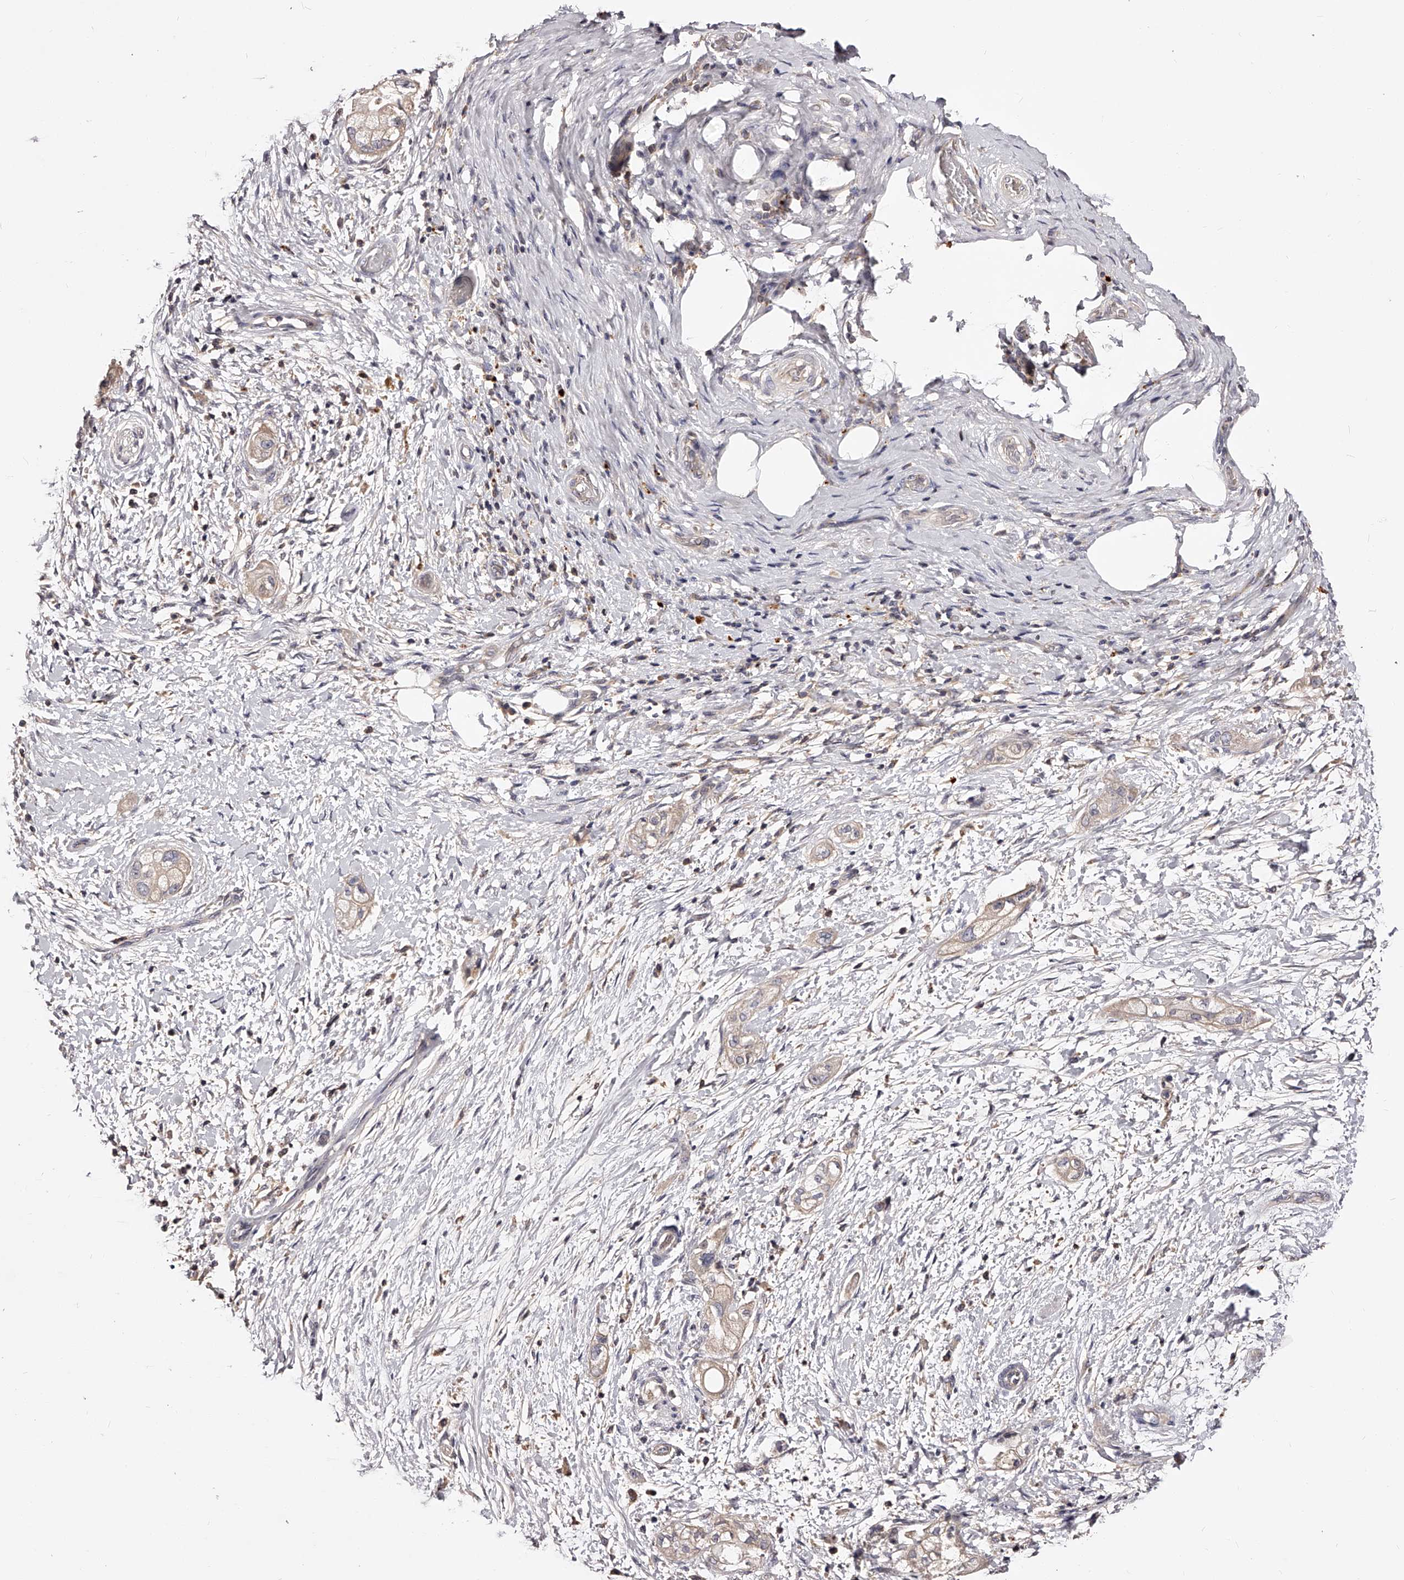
{"staining": {"intensity": "negative", "quantity": "none", "location": "none"}, "tissue": "pancreatic cancer", "cell_type": "Tumor cells", "image_type": "cancer", "snomed": [{"axis": "morphology", "description": "Adenocarcinoma, NOS"}, {"axis": "topography", "description": "Pancreas"}], "caption": "The histopathology image demonstrates no staining of tumor cells in pancreatic cancer.", "gene": "PHACTR1", "patient": {"sex": "male", "age": 58}}